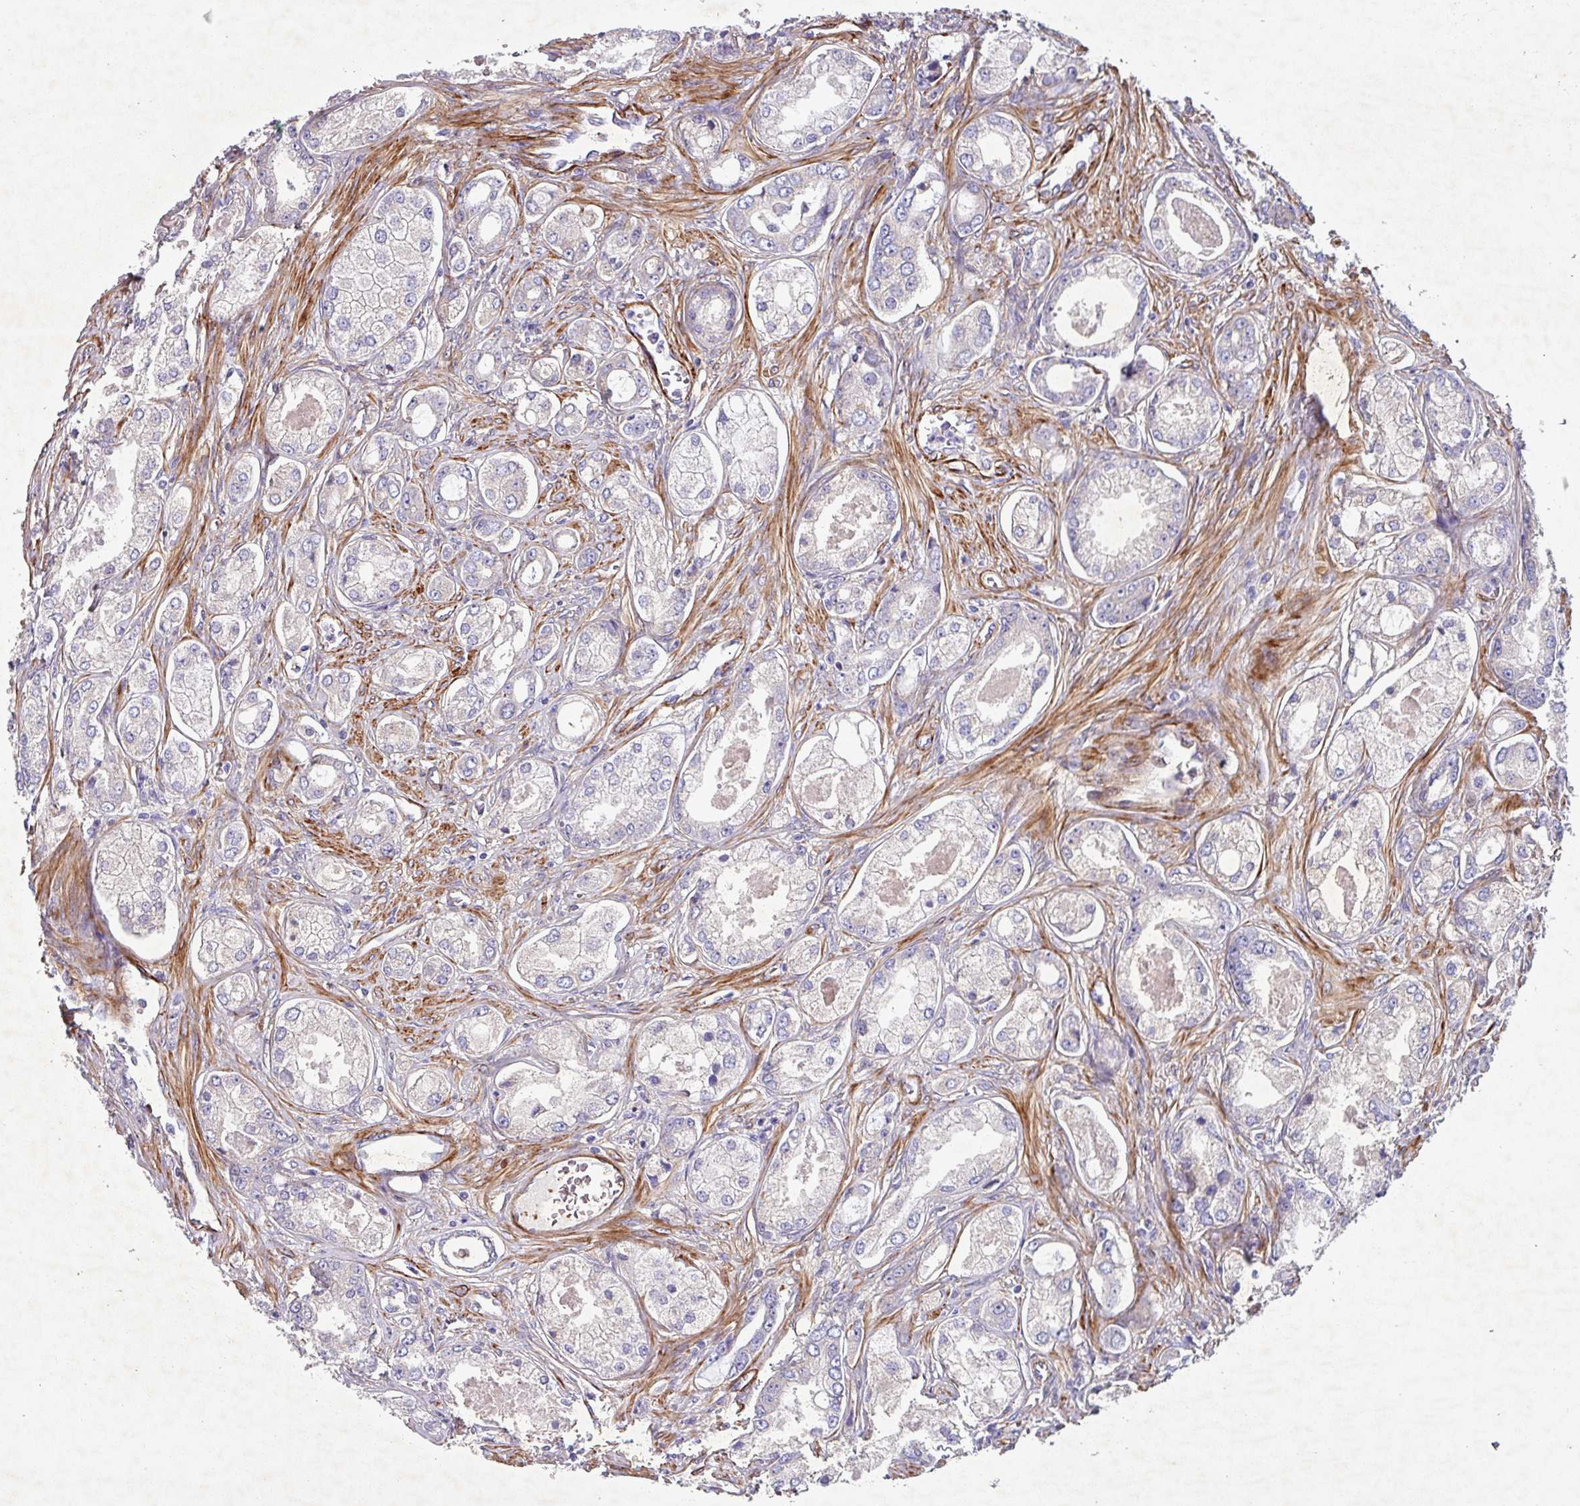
{"staining": {"intensity": "weak", "quantity": "<25%", "location": "cytoplasmic/membranous"}, "tissue": "prostate cancer", "cell_type": "Tumor cells", "image_type": "cancer", "snomed": [{"axis": "morphology", "description": "Adenocarcinoma, Low grade"}, {"axis": "topography", "description": "Prostate"}], "caption": "Photomicrograph shows no significant protein positivity in tumor cells of prostate adenocarcinoma (low-grade). (Immunohistochemistry, brightfield microscopy, high magnification).", "gene": "ATP2C2", "patient": {"sex": "male", "age": 68}}